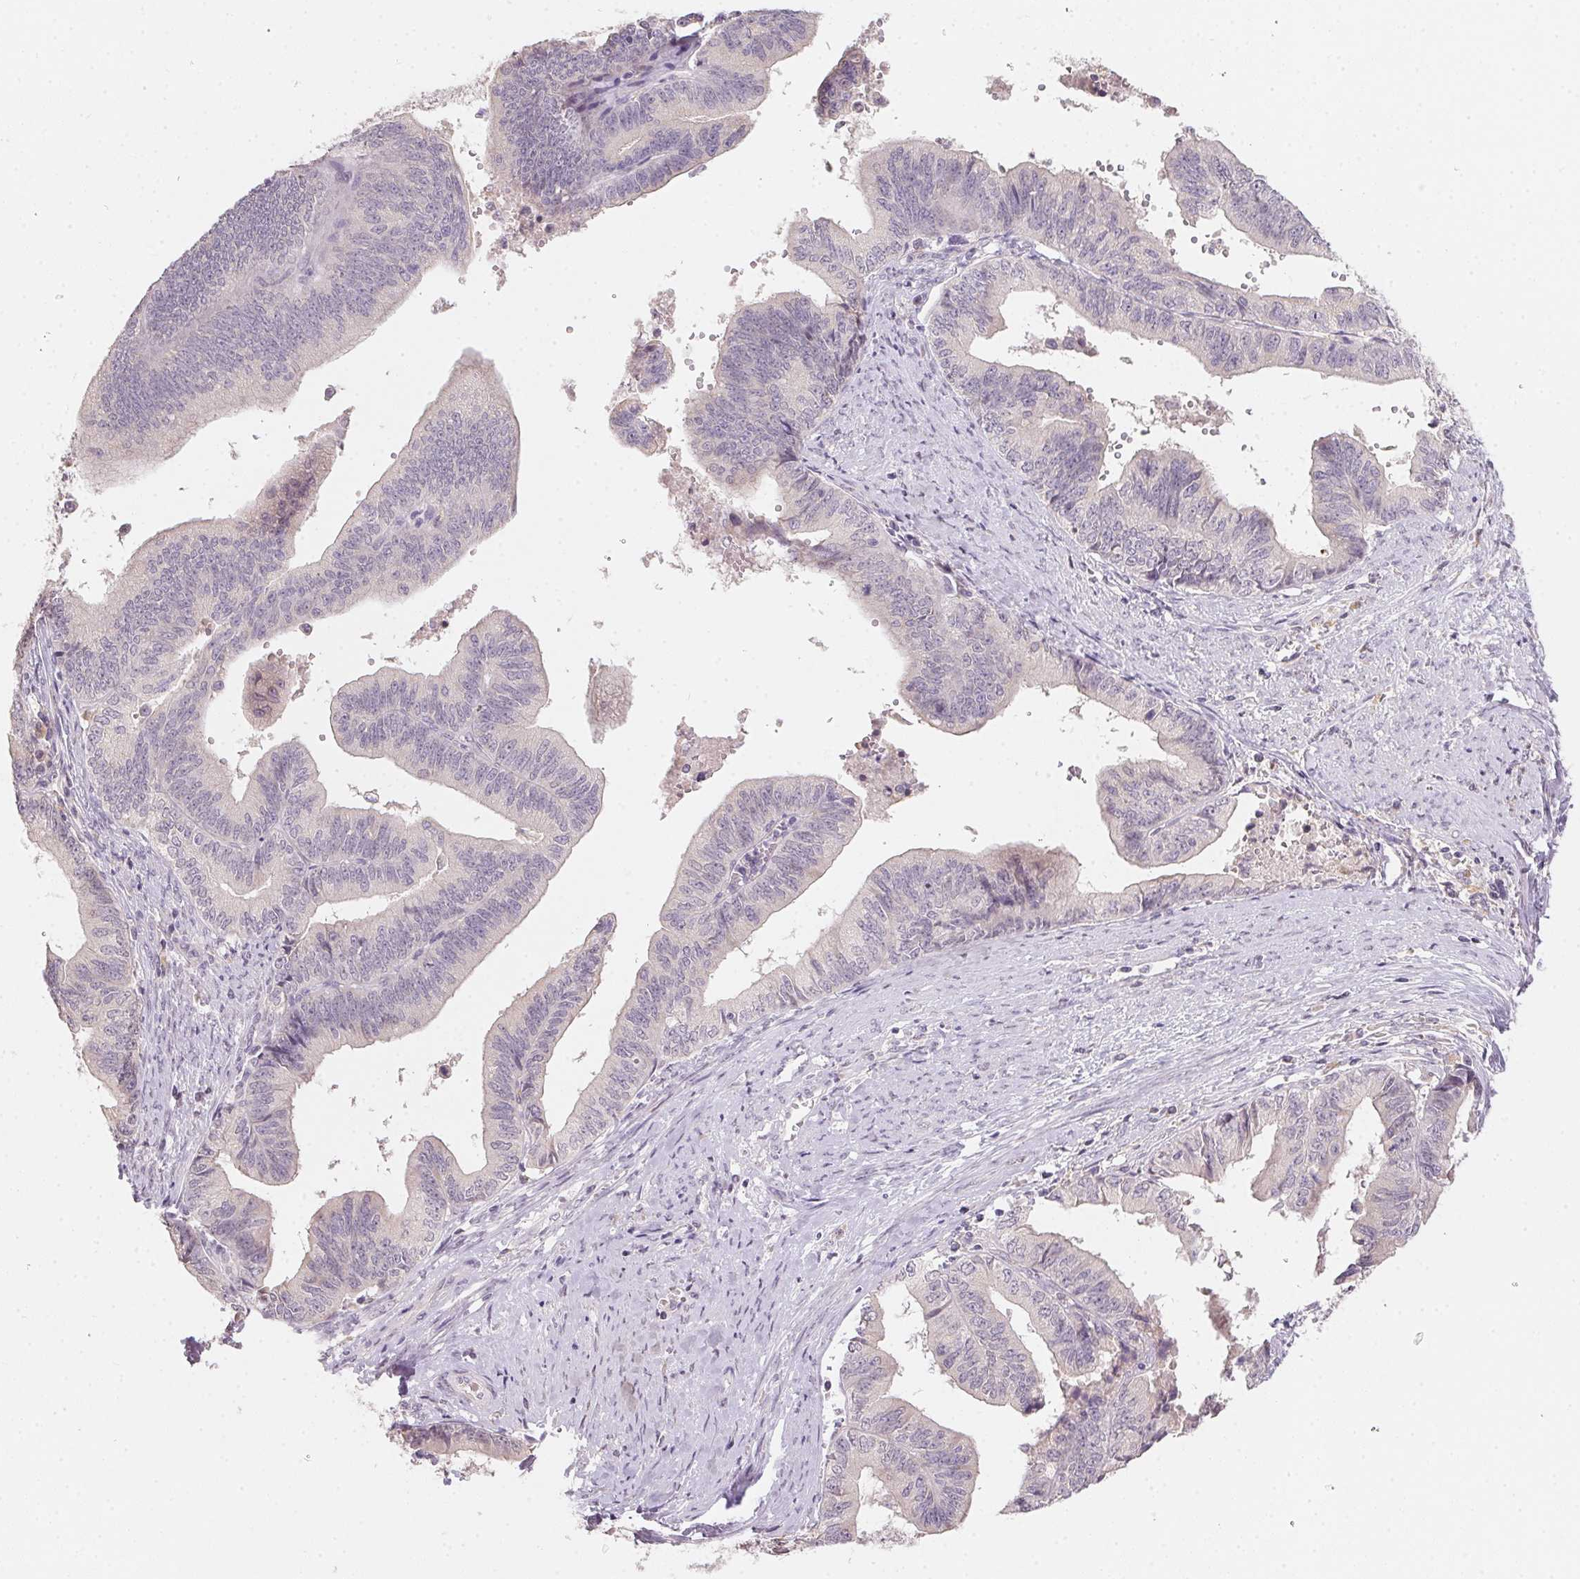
{"staining": {"intensity": "negative", "quantity": "none", "location": "none"}, "tissue": "endometrial cancer", "cell_type": "Tumor cells", "image_type": "cancer", "snomed": [{"axis": "morphology", "description": "Adenocarcinoma, NOS"}, {"axis": "topography", "description": "Endometrium"}], "caption": "A histopathology image of human endometrial cancer (adenocarcinoma) is negative for staining in tumor cells.", "gene": "SLC6A18", "patient": {"sex": "female", "age": 65}}